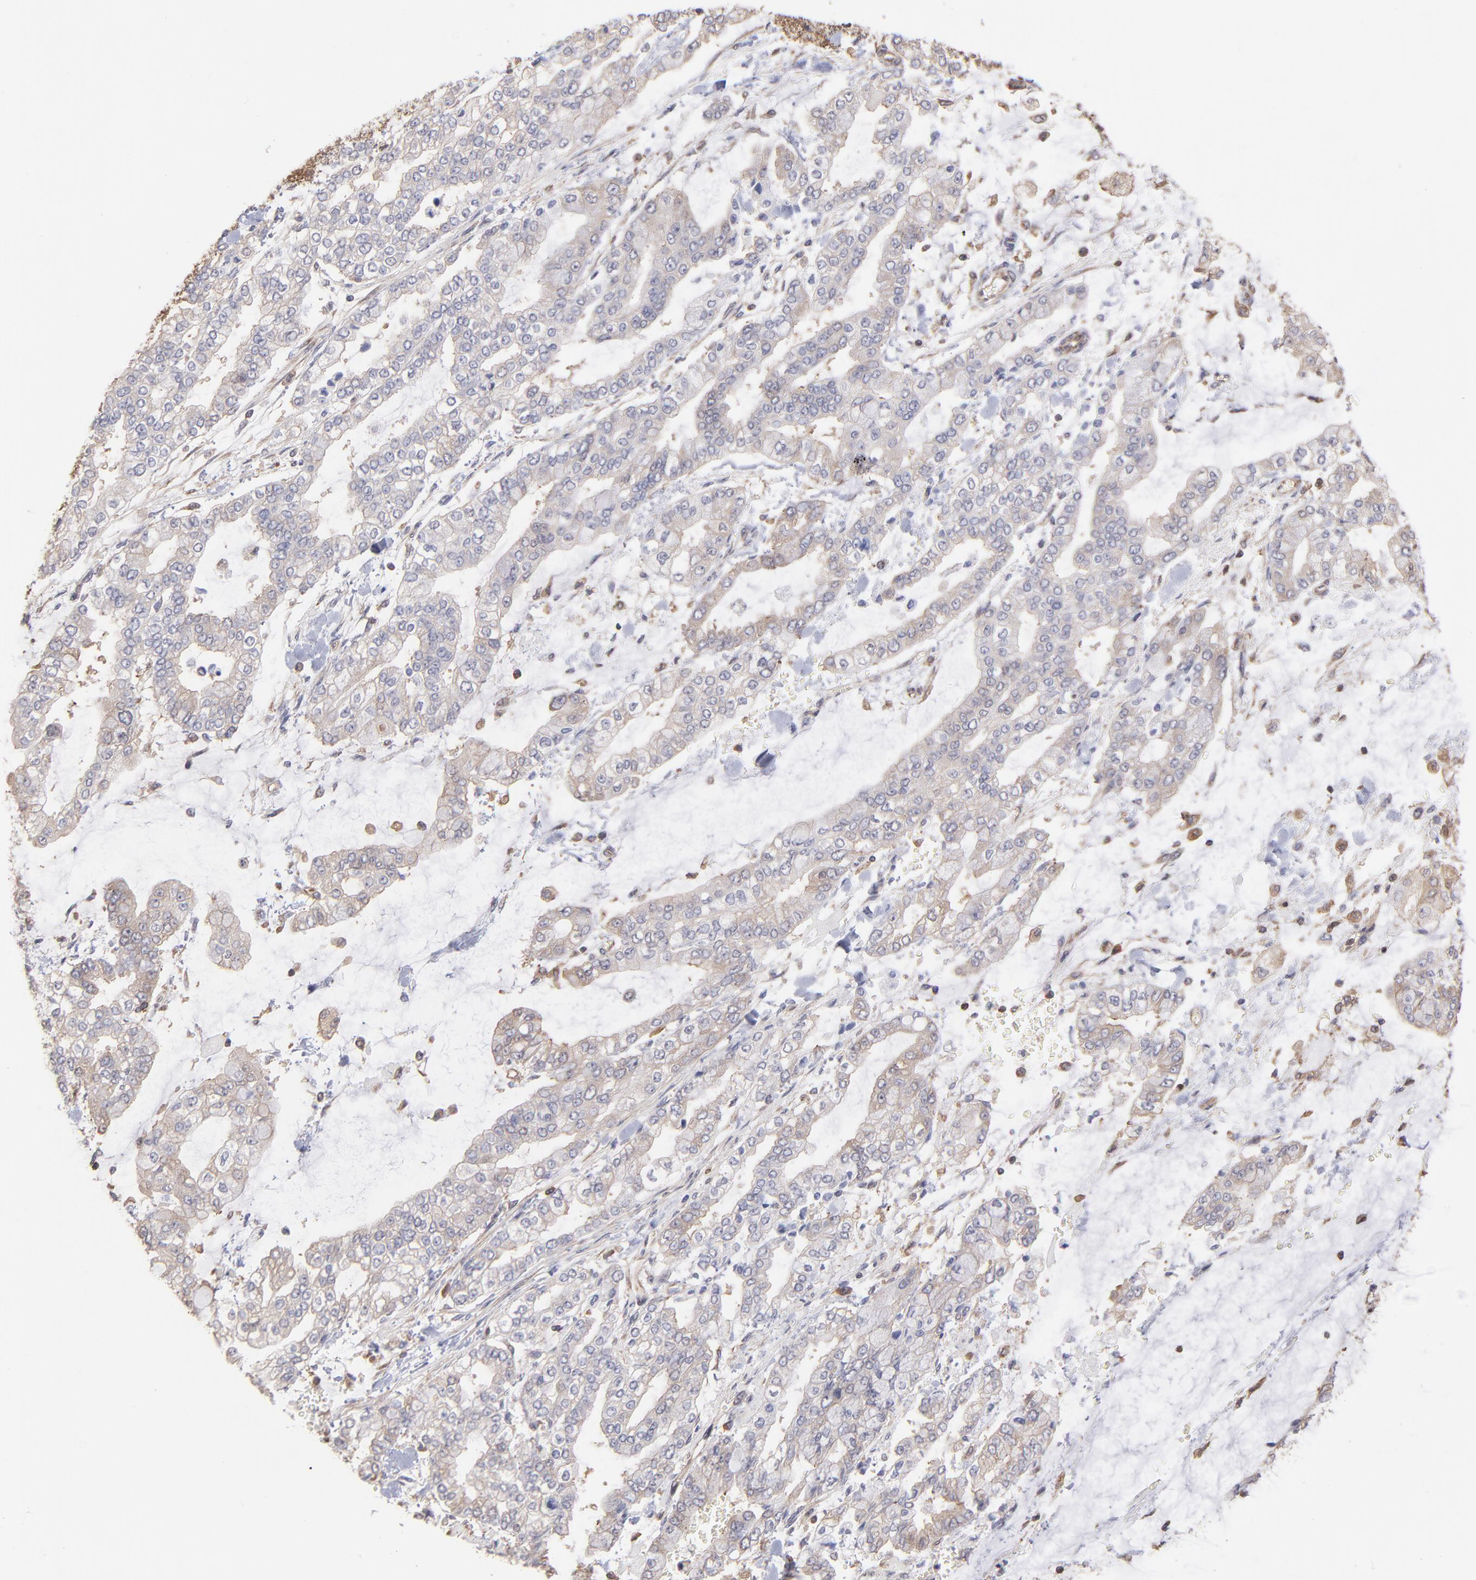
{"staining": {"intensity": "moderate", "quantity": ">75%", "location": "cytoplasmic/membranous"}, "tissue": "stomach cancer", "cell_type": "Tumor cells", "image_type": "cancer", "snomed": [{"axis": "morphology", "description": "Normal tissue, NOS"}, {"axis": "morphology", "description": "Adenocarcinoma, NOS"}, {"axis": "topography", "description": "Stomach, upper"}, {"axis": "topography", "description": "Stomach"}], "caption": "A brown stain shows moderate cytoplasmic/membranous expression of a protein in adenocarcinoma (stomach) tumor cells.", "gene": "MAPRE1", "patient": {"sex": "male", "age": 76}}